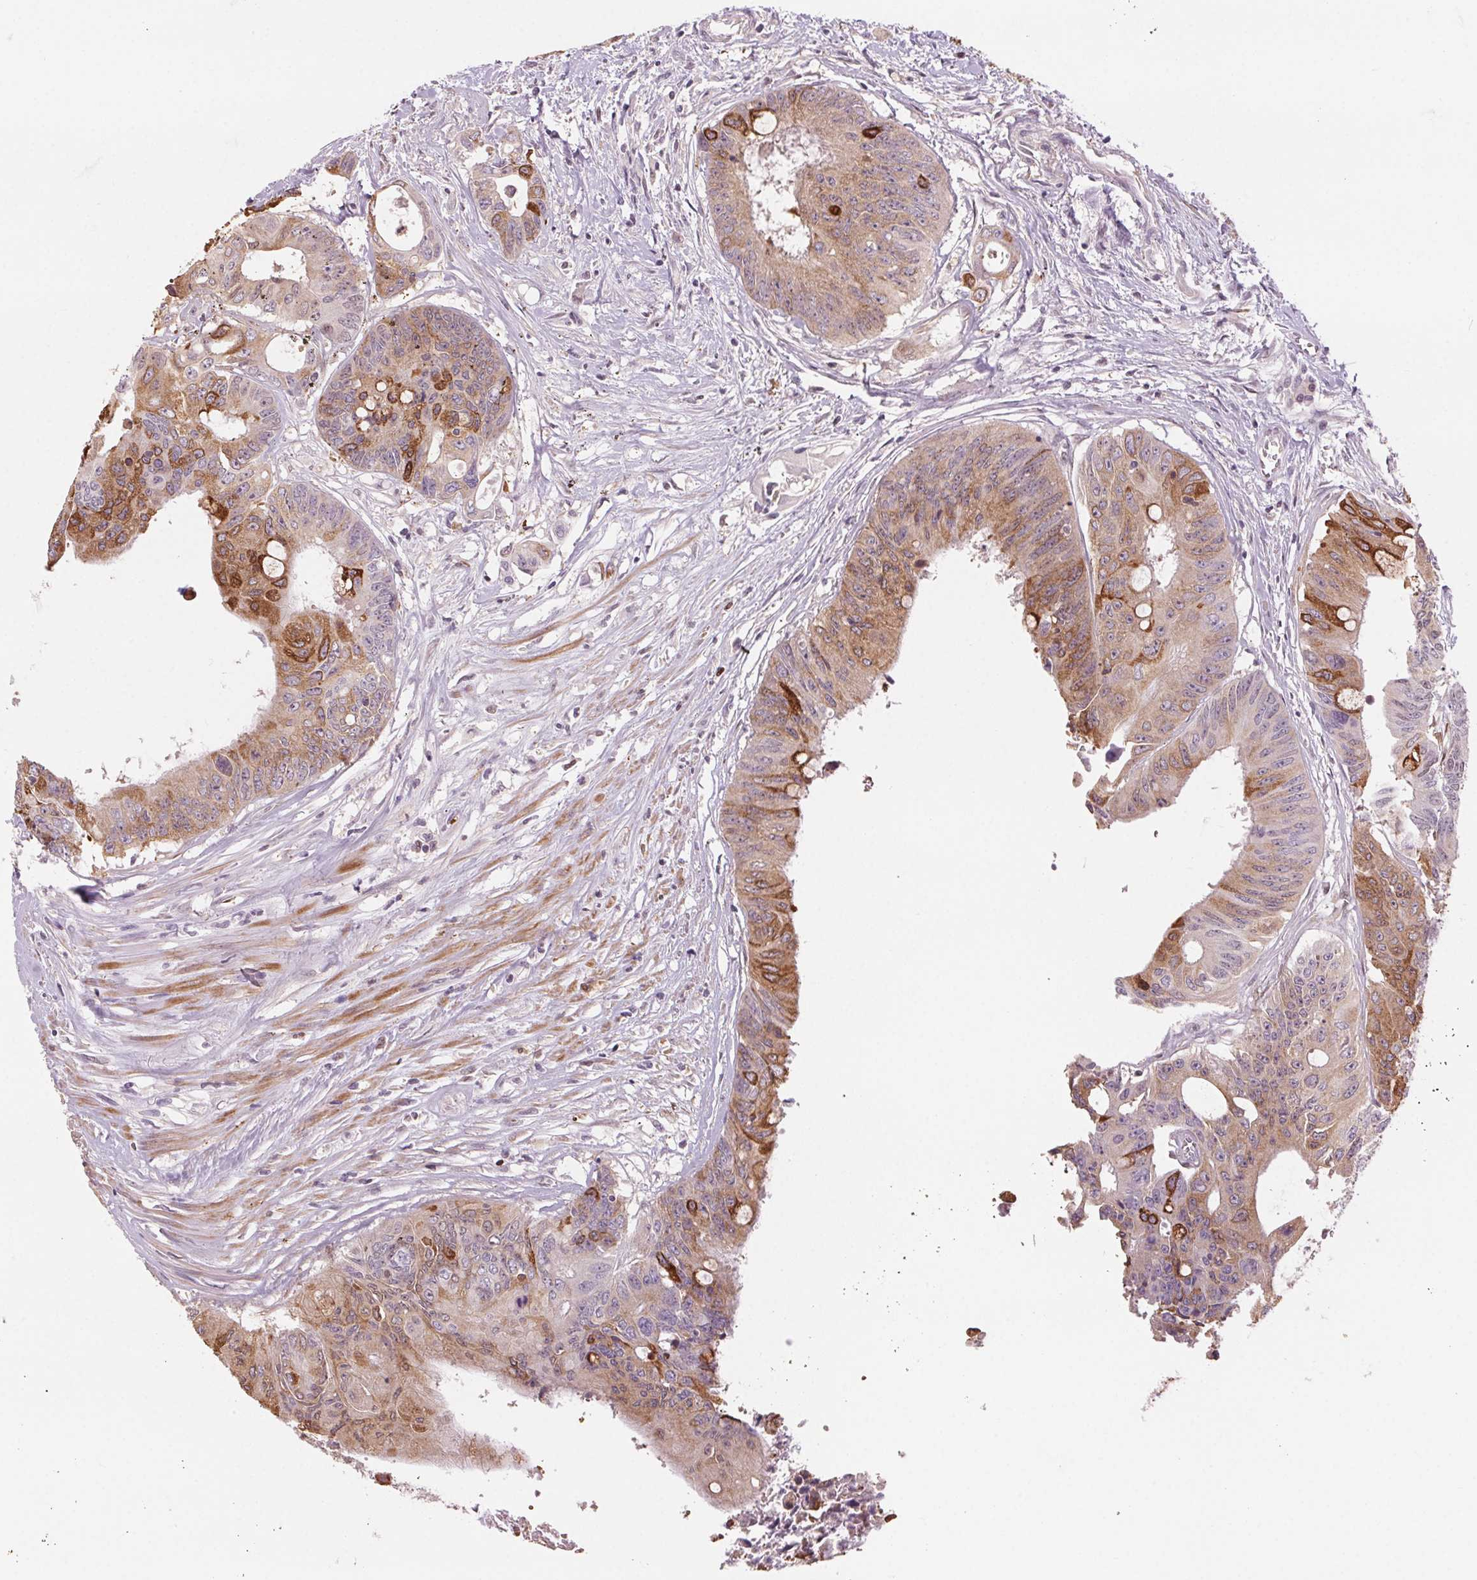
{"staining": {"intensity": "moderate", "quantity": "25%-75%", "location": "cytoplasmic/membranous"}, "tissue": "colorectal cancer", "cell_type": "Tumor cells", "image_type": "cancer", "snomed": [{"axis": "morphology", "description": "Adenocarcinoma, NOS"}, {"axis": "topography", "description": "Rectum"}], "caption": "Colorectal cancer tissue demonstrates moderate cytoplasmic/membranous expression in about 25%-75% of tumor cells (DAB (3,3'-diaminobenzidine) IHC, brown staining for protein, blue staining for nuclei).", "gene": "HHLA2", "patient": {"sex": "male", "age": 59}}